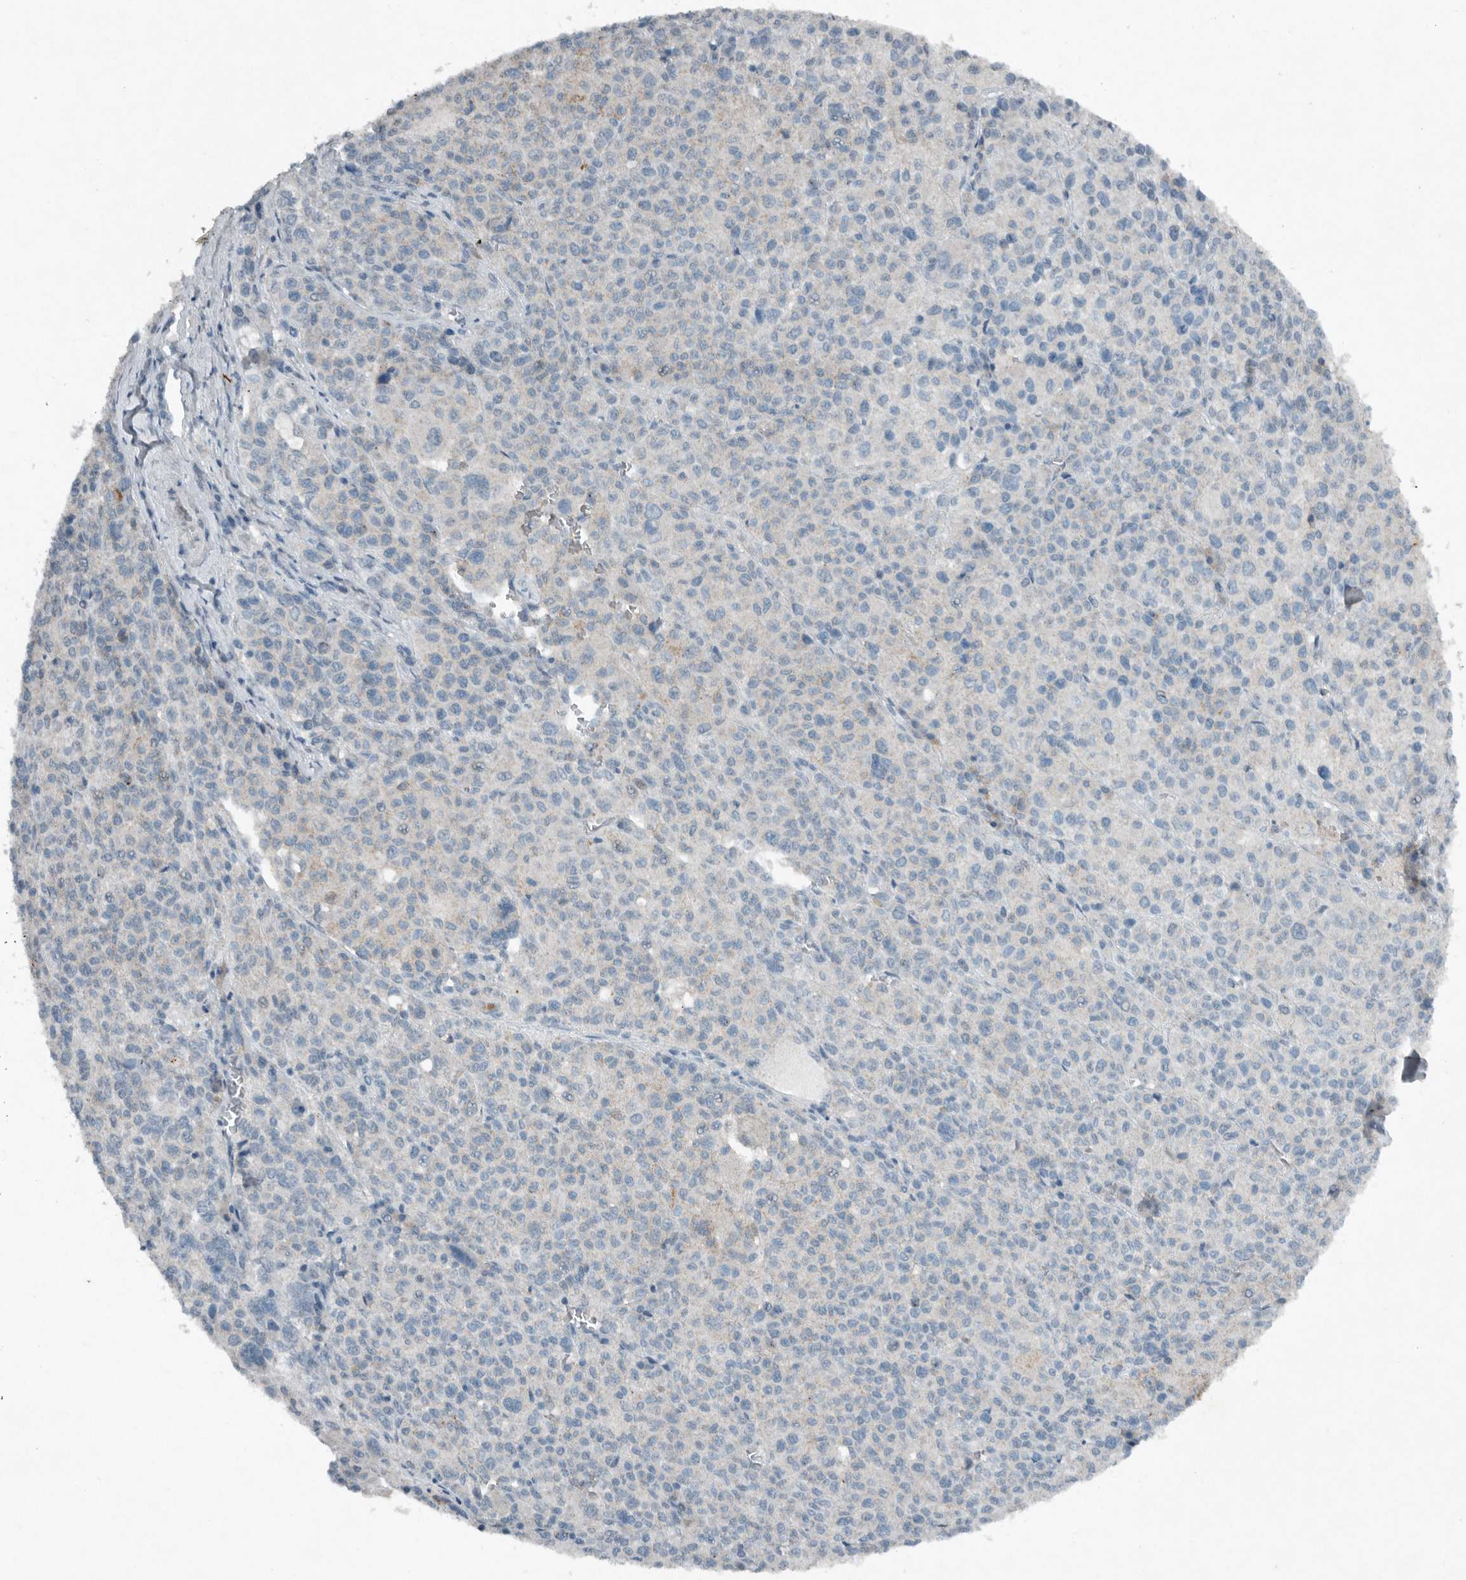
{"staining": {"intensity": "negative", "quantity": "none", "location": "none"}, "tissue": "melanoma", "cell_type": "Tumor cells", "image_type": "cancer", "snomed": [{"axis": "morphology", "description": "Malignant melanoma, Metastatic site"}, {"axis": "topography", "description": "Skin"}], "caption": "DAB (3,3'-diaminobenzidine) immunohistochemical staining of human melanoma shows no significant positivity in tumor cells.", "gene": "IL20", "patient": {"sex": "female", "age": 74}}